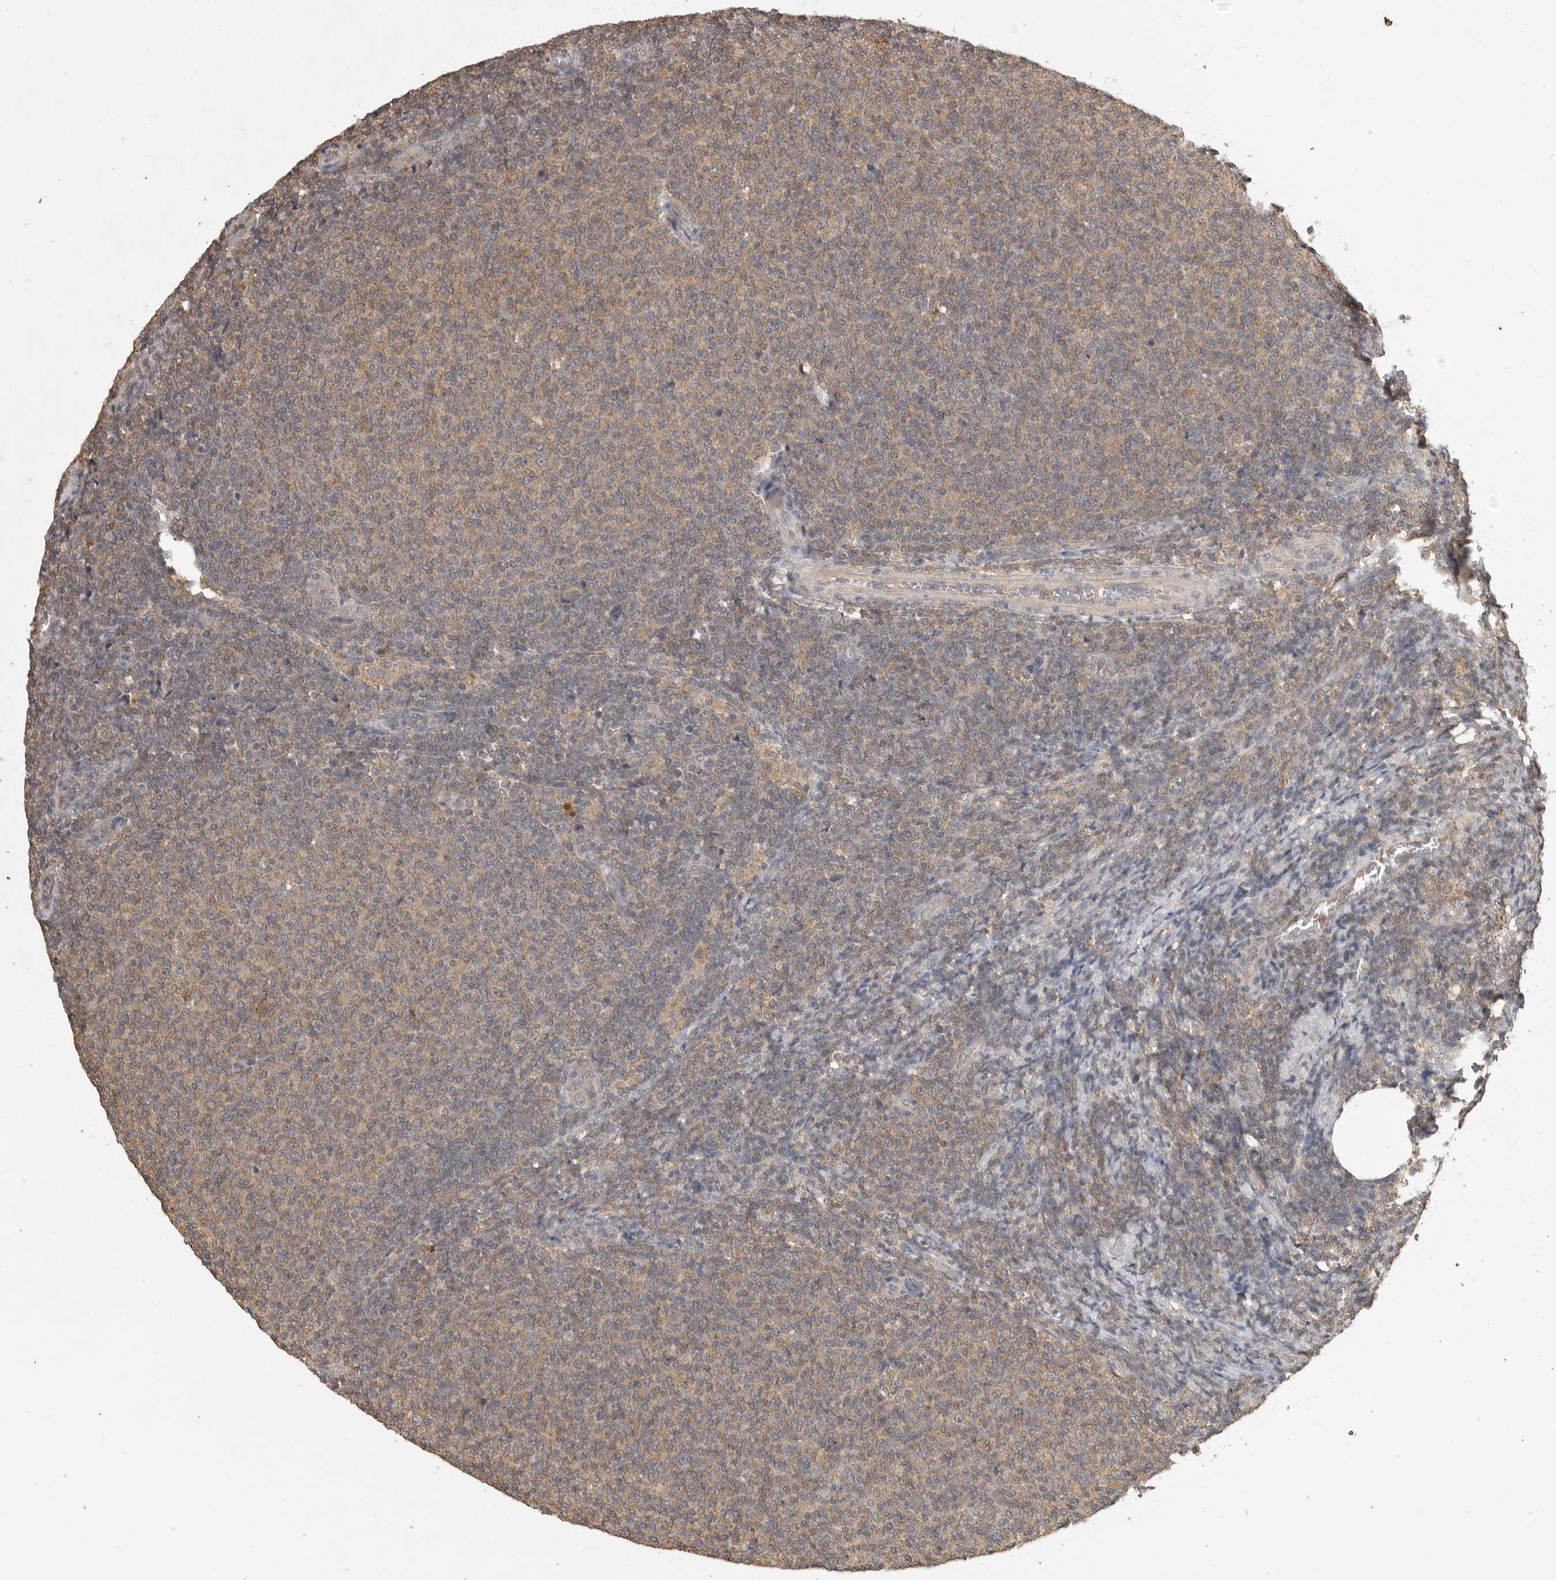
{"staining": {"intensity": "weak", "quantity": "25%-75%", "location": "cytoplasmic/membranous"}, "tissue": "lymphoma", "cell_type": "Tumor cells", "image_type": "cancer", "snomed": [{"axis": "morphology", "description": "Malignant lymphoma, non-Hodgkin's type, Low grade"}, {"axis": "topography", "description": "Lymph node"}], "caption": "Tumor cells display low levels of weak cytoplasmic/membranous expression in about 25%-75% of cells in lymphoma. (brown staining indicates protein expression, while blue staining denotes nuclei).", "gene": "ADAMTS4", "patient": {"sex": "male", "age": 66}}